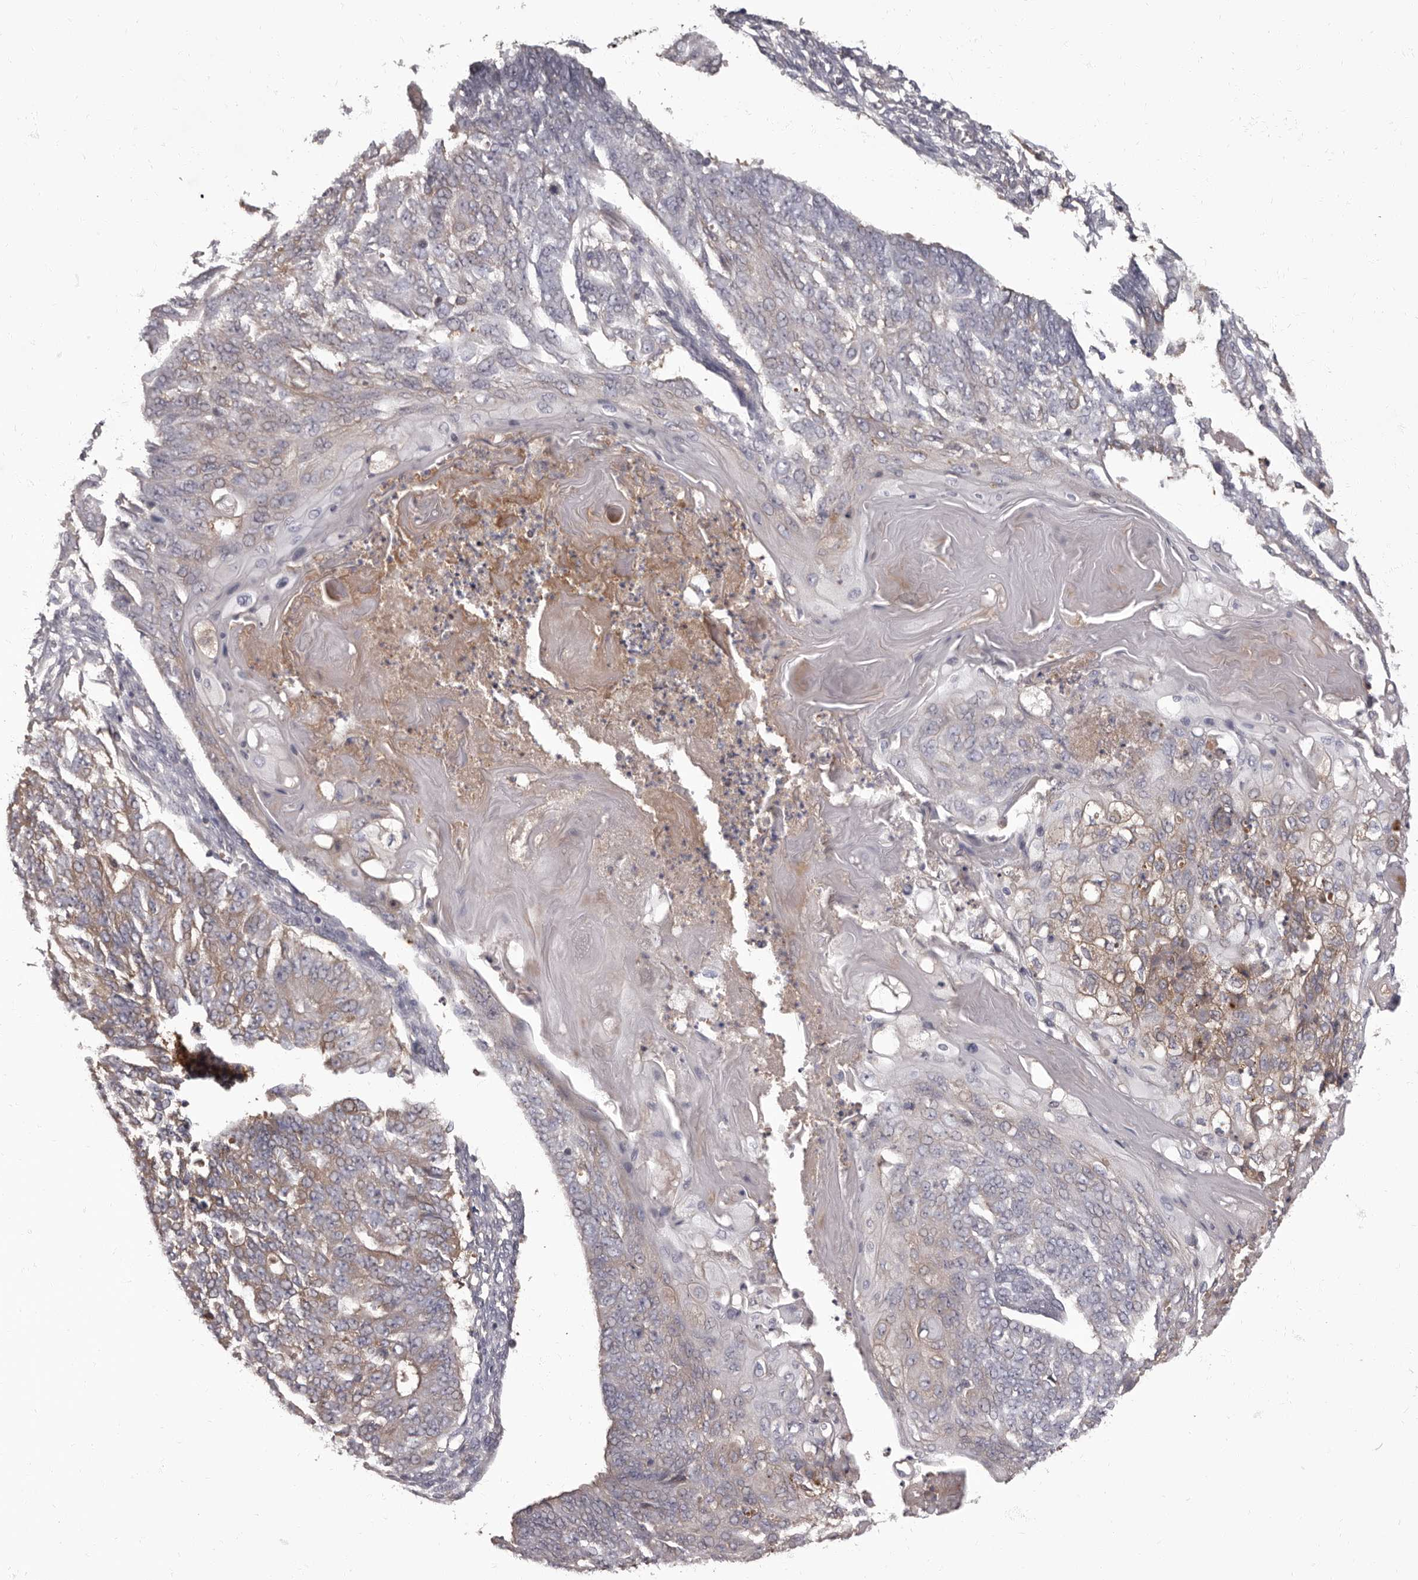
{"staining": {"intensity": "weak", "quantity": "<25%", "location": "cytoplasmic/membranous"}, "tissue": "endometrial cancer", "cell_type": "Tumor cells", "image_type": "cancer", "snomed": [{"axis": "morphology", "description": "Adenocarcinoma, NOS"}, {"axis": "topography", "description": "Endometrium"}], "caption": "A photomicrograph of human adenocarcinoma (endometrial) is negative for staining in tumor cells. The staining is performed using DAB (3,3'-diaminobenzidine) brown chromogen with nuclei counter-stained in using hematoxylin.", "gene": "APEH", "patient": {"sex": "female", "age": 32}}